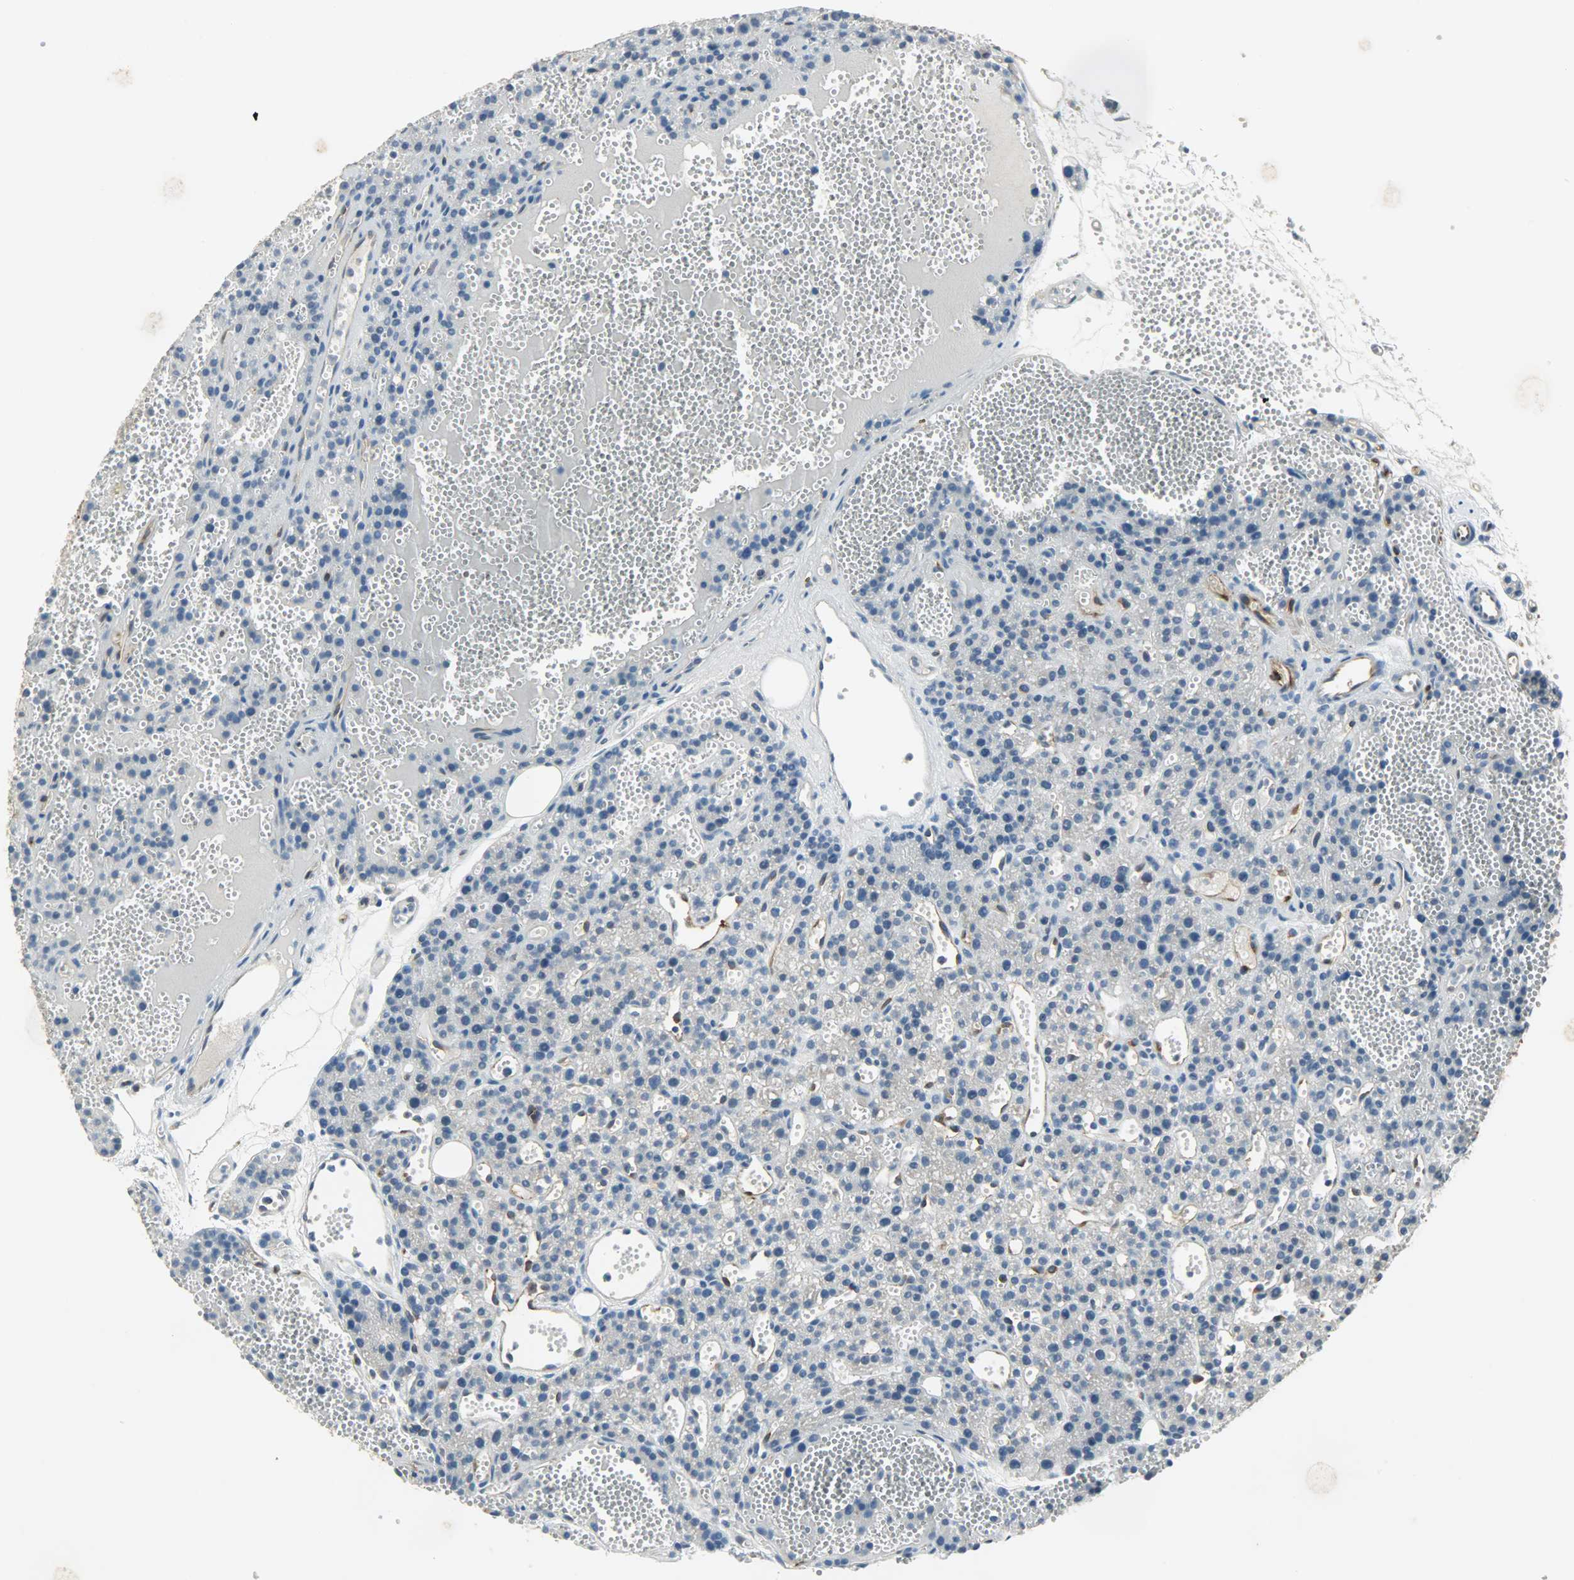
{"staining": {"intensity": "negative", "quantity": "none", "location": "none"}, "tissue": "parathyroid gland", "cell_type": "Glandular cells", "image_type": "normal", "snomed": [{"axis": "morphology", "description": "Normal tissue, NOS"}, {"axis": "topography", "description": "Parathyroid gland"}], "caption": "A high-resolution image shows IHC staining of benign parathyroid gland, which demonstrates no significant expression in glandular cells.", "gene": "WARS1", "patient": {"sex": "male", "age": 25}}